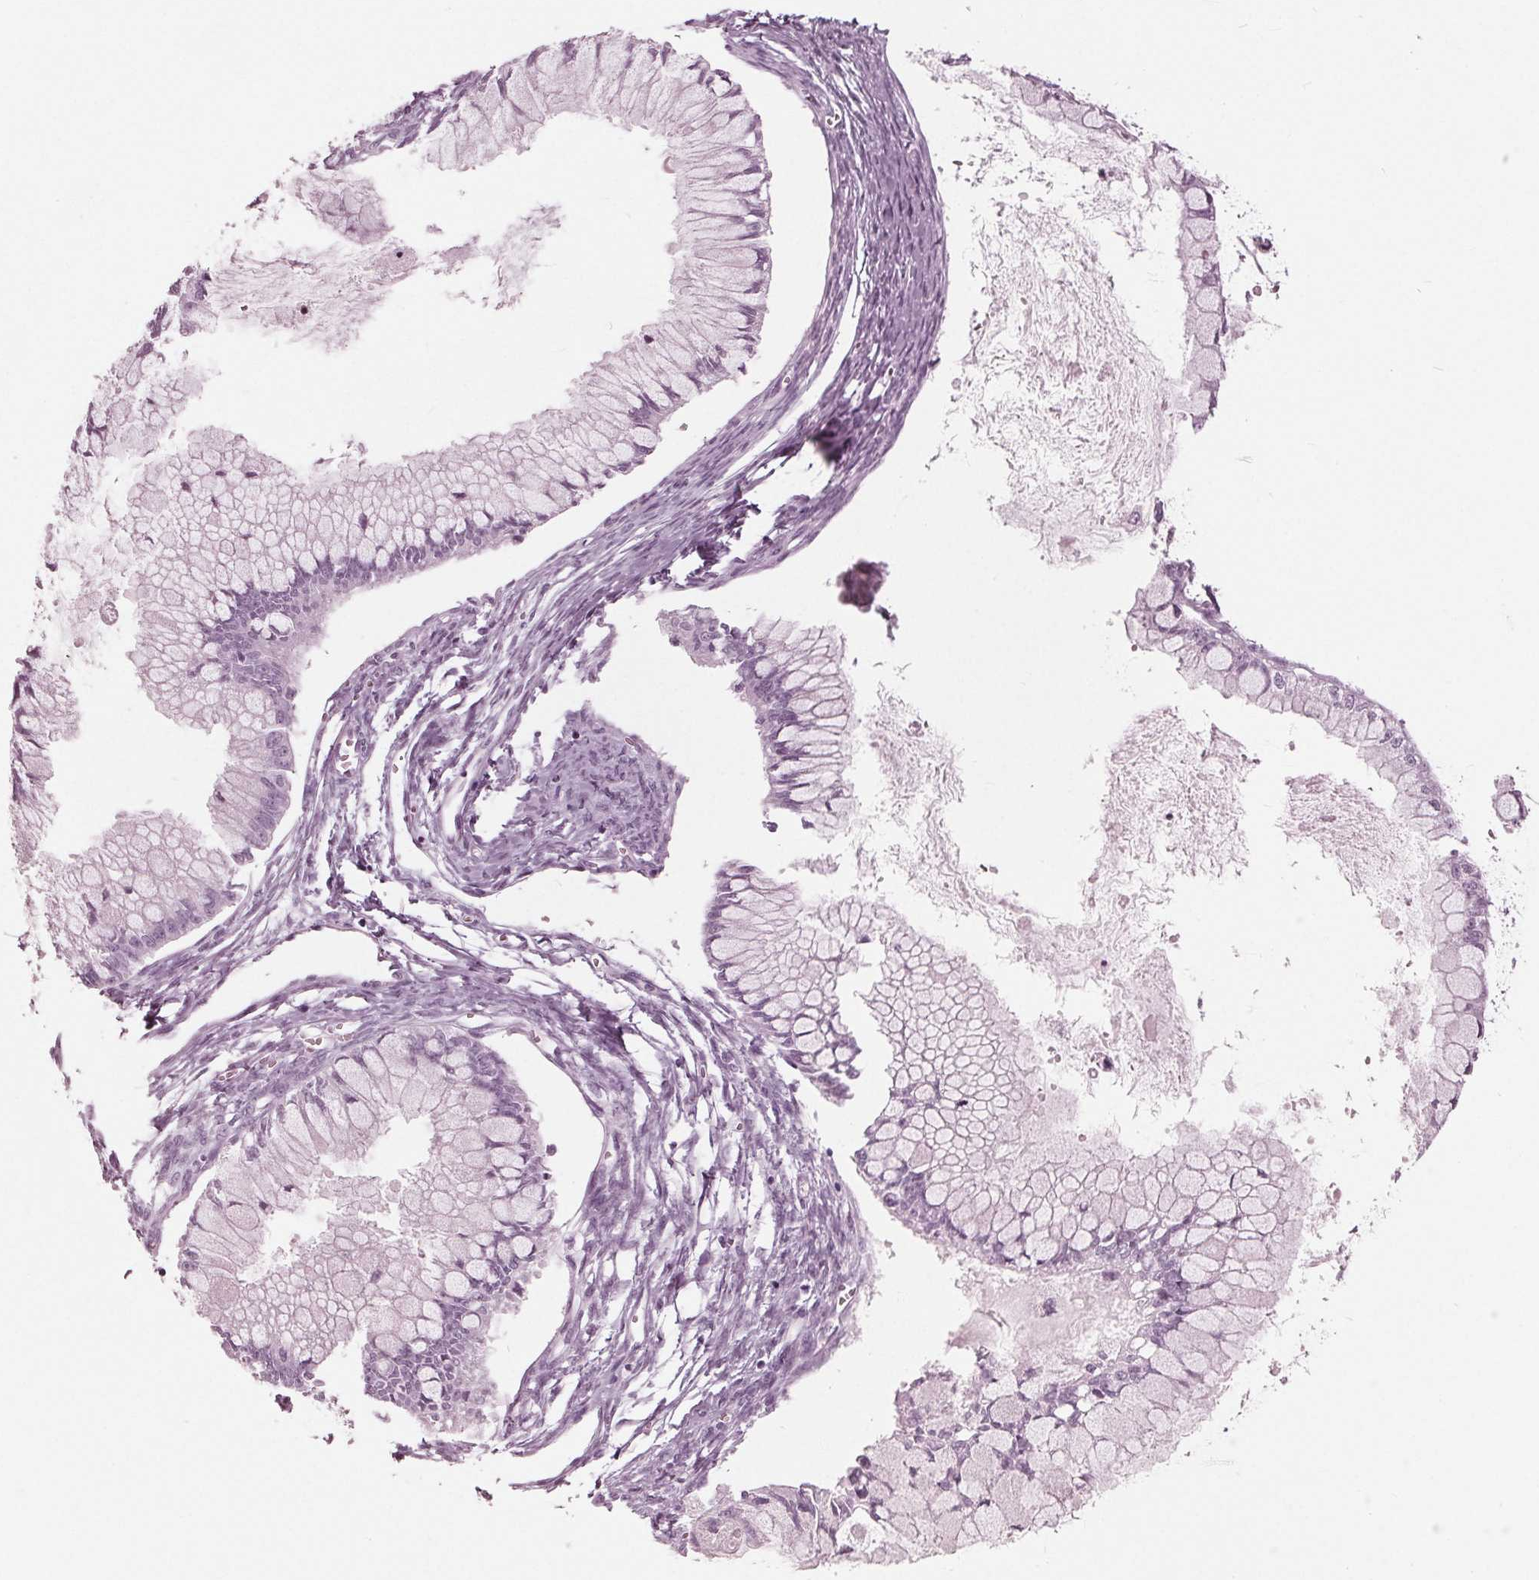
{"staining": {"intensity": "negative", "quantity": "none", "location": "none"}, "tissue": "ovarian cancer", "cell_type": "Tumor cells", "image_type": "cancer", "snomed": [{"axis": "morphology", "description": "Cystadenocarcinoma, mucinous, NOS"}, {"axis": "topography", "description": "Ovary"}], "caption": "Human mucinous cystadenocarcinoma (ovarian) stained for a protein using immunohistochemistry (IHC) exhibits no expression in tumor cells.", "gene": "KRT28", "patient": {"sex": "female", "age": 34}}